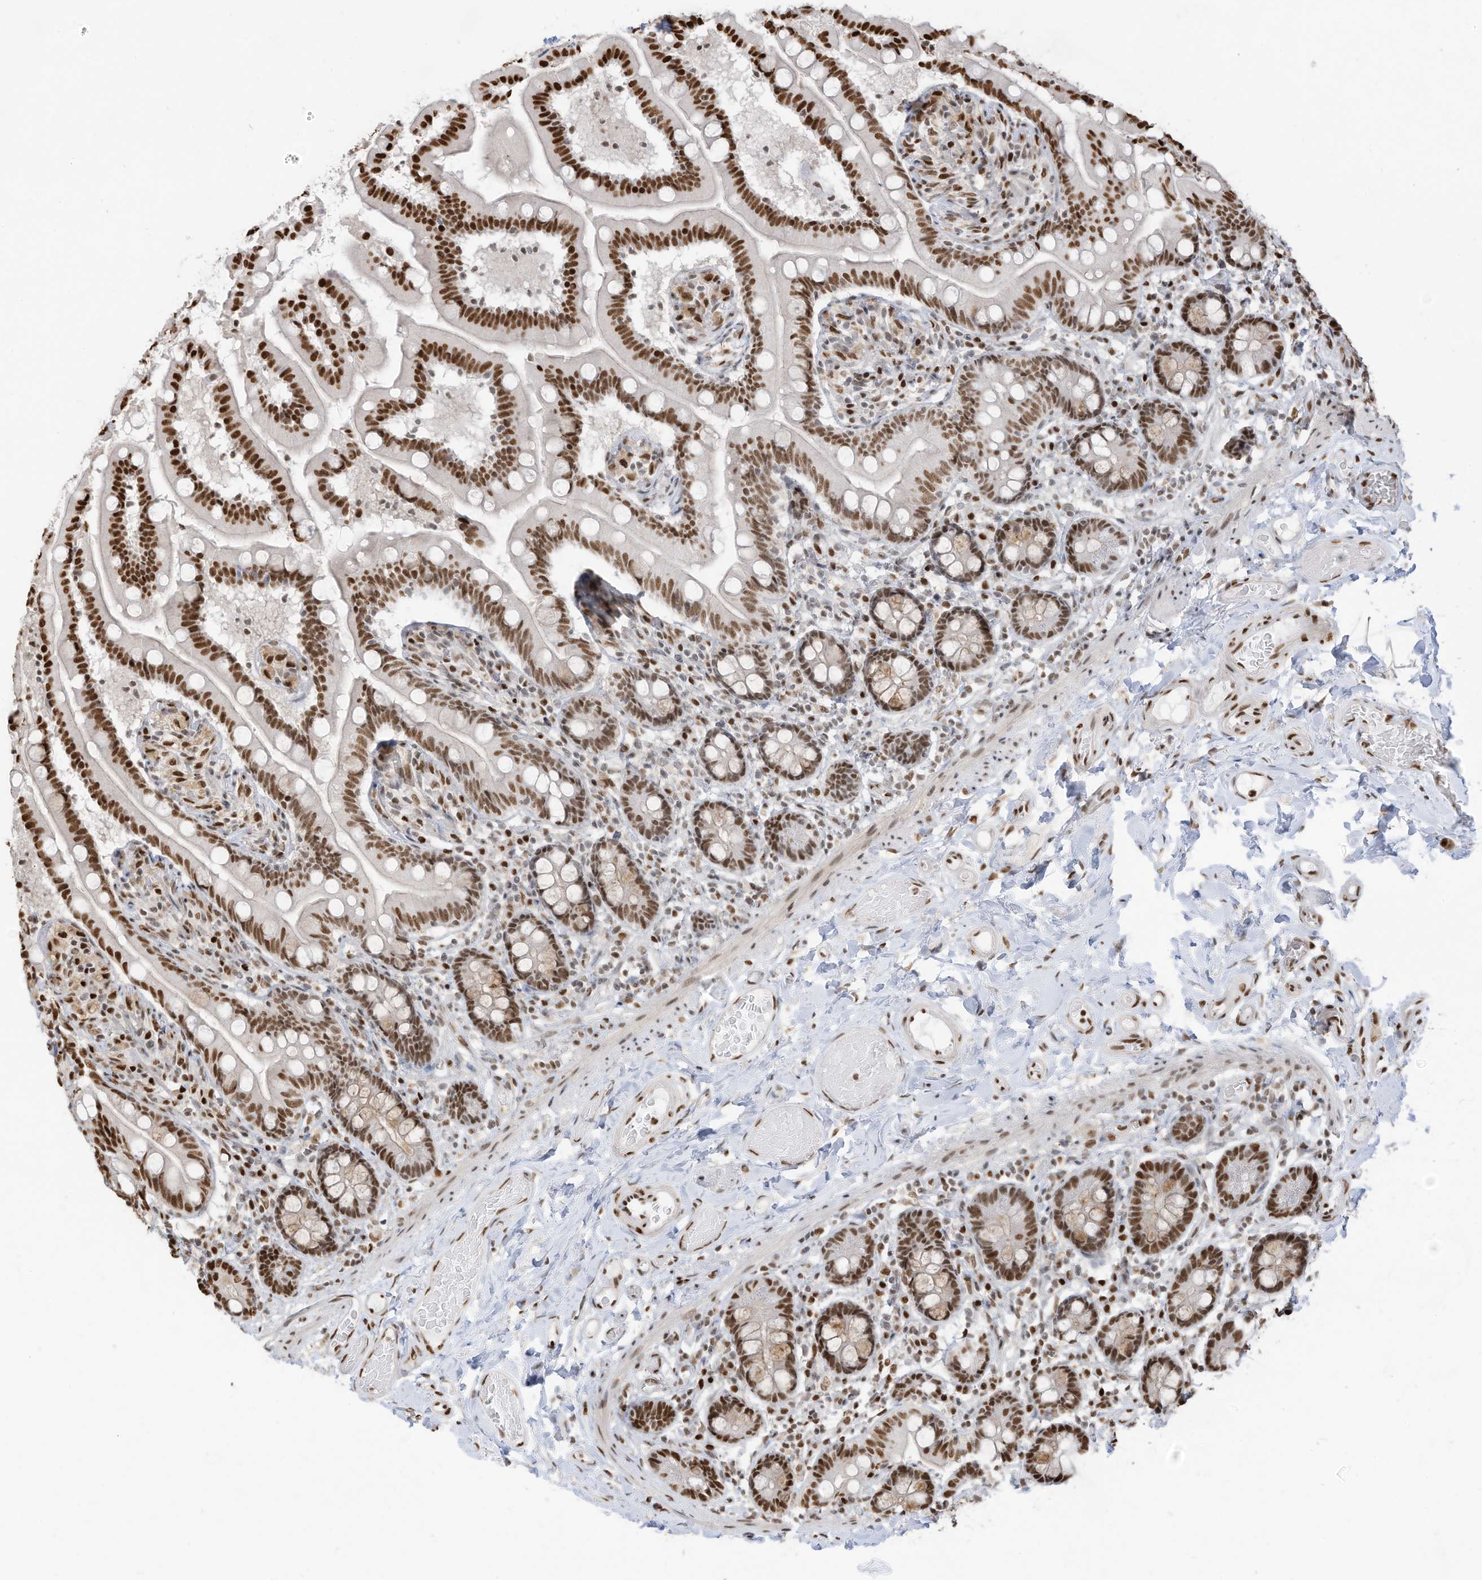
{"staining": {"intensity": "strong", "quantity": ">75%", "location": "nuclear"}, "tissue": "small intestine", "cell_type": "Glandular cells", "image_type": "normal", "snomed": [{"axis": "morphology", "description": "Normal tissue, NOS"}, {"axis": "topography", "description": "Small intestine"}], "caption": "Protein staining of benign small intestine exhibits strong nuclear positivity in about >75% of glandular cells. (DAB (3,3'-diaminobenzidine) = brown stain, brightfield microscopy at high magnification).", "gene": "SAMD15", "patient": {"sex": "female", "age": 64}}